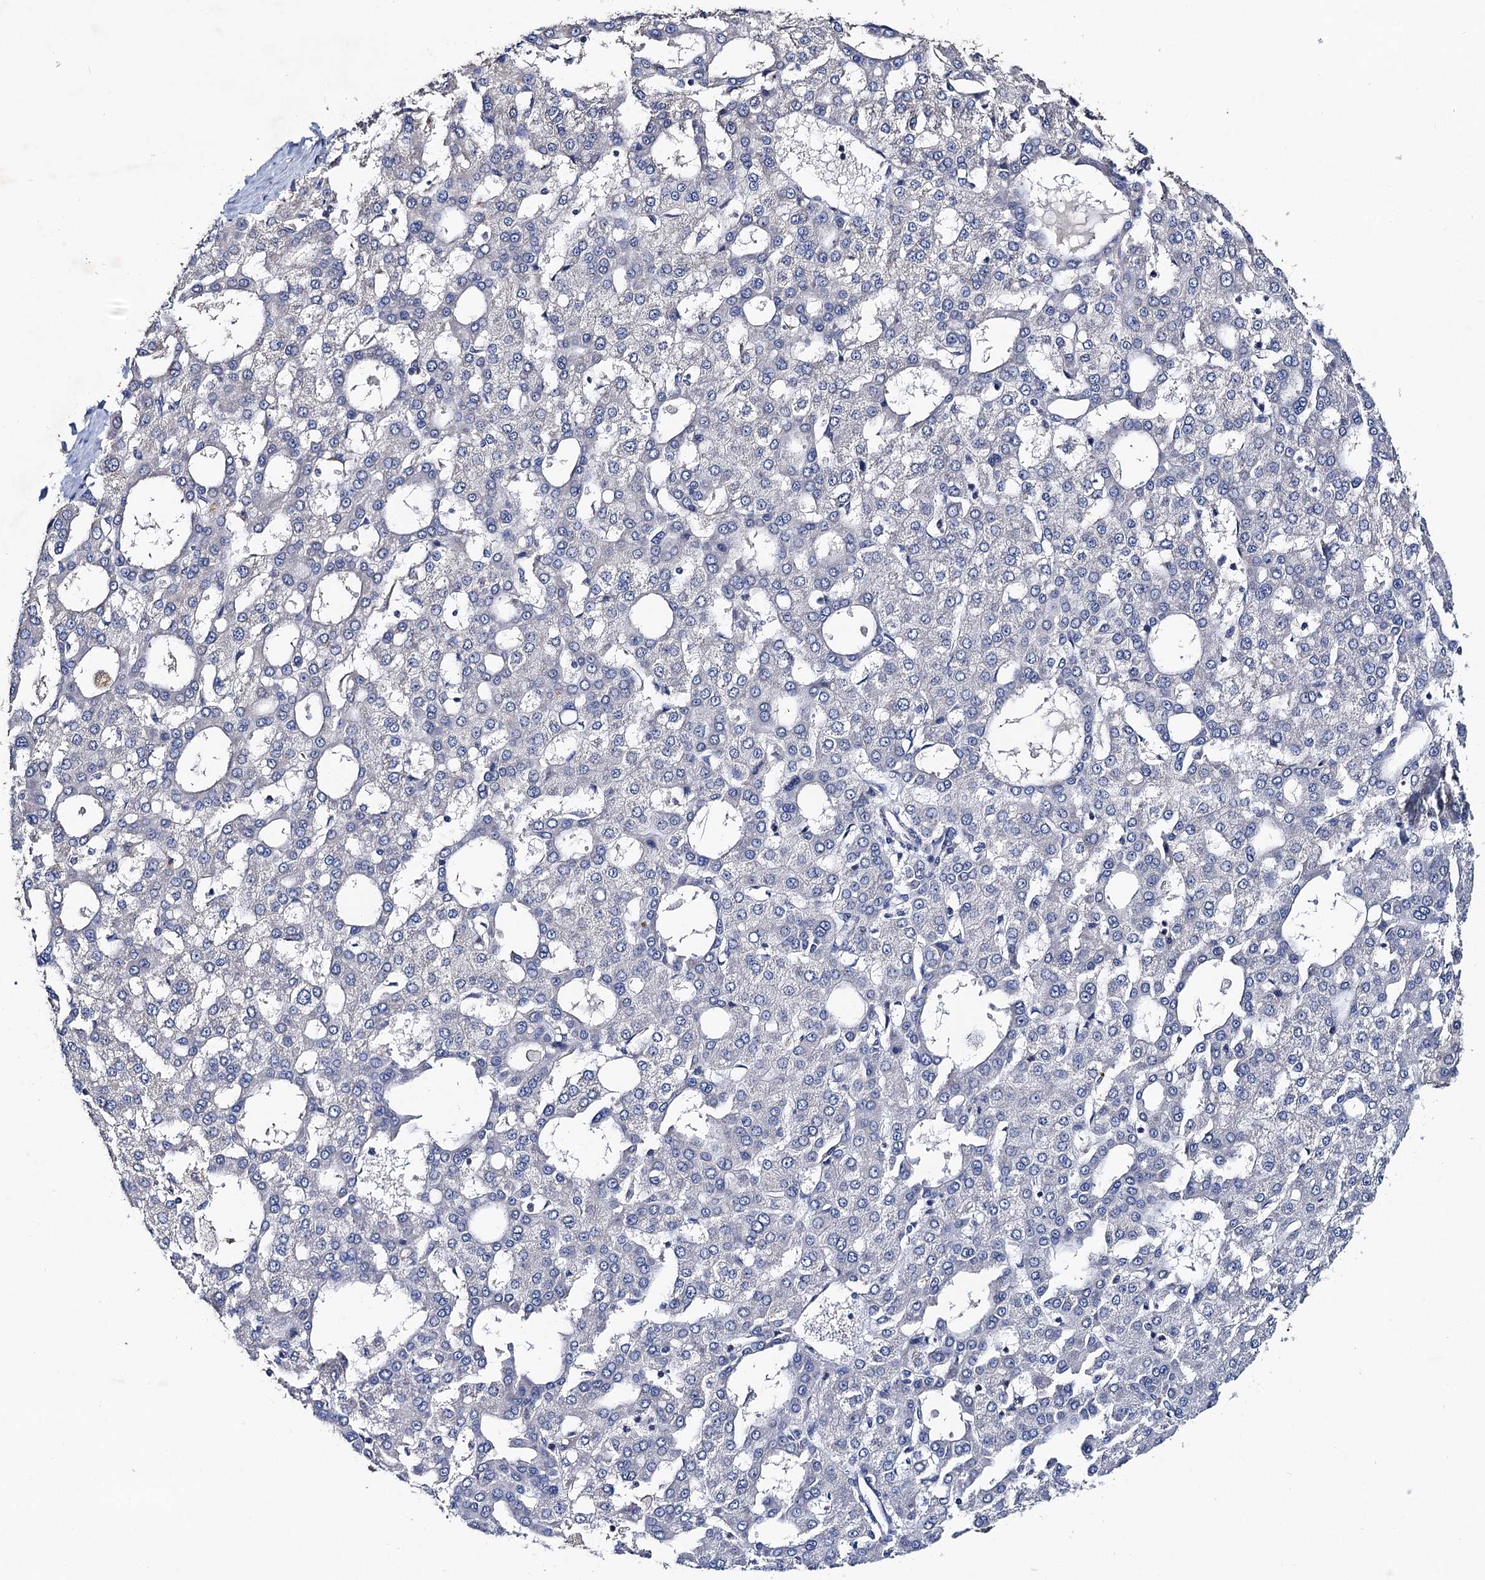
{"staining": {"intensity": "negative", "quantity": "none", "location": "none"}, "tissue": "liver cancer", "cell_type": "Tumor cells", "image_type": "cancer", "snomed": [{"axis": "morphology", "description": "Carcinoma, Hepatocellular, NOS"}, {"axis": "topography", "description": "Liver"}], "caption": "Tumor cells are negative for brown protein staining in hepatocellular carcinoma (liver).", "gene": "TMEM39B", "patient": {"sex": "male", "age": 47}}